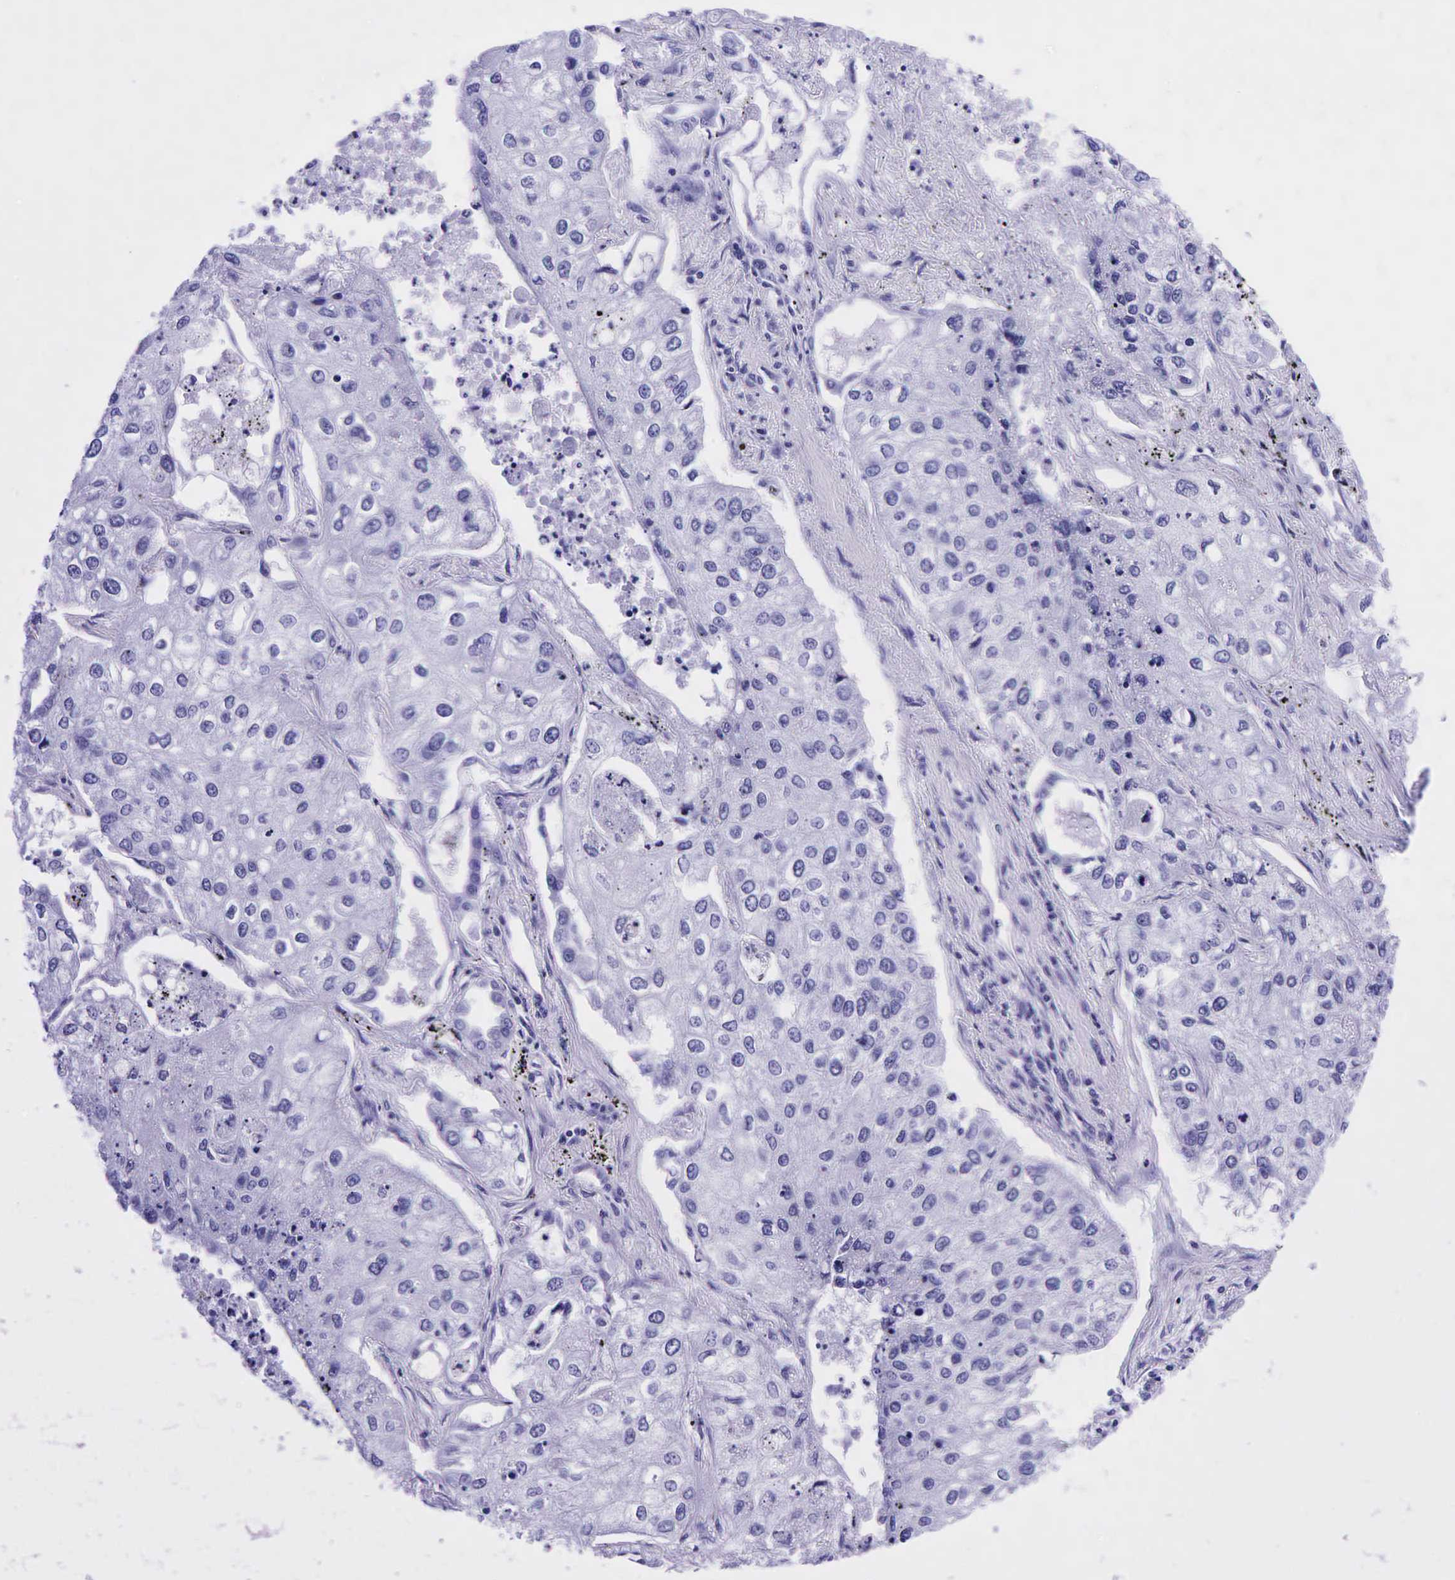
{"staining": {"intensity": "negative", "quantity": "none", "location": "none"}, "tissue": "lung cancer", "cell_type": "Tumor cells", "image_type": "cancer", "snomed": [{"axis": "morphology", "description": "Squamous cell carcinoma, NOS"}, {"axis": "topography", "description": "Lung"}], "caption": "Human lung cancer stained for a protein using IHC displays no staining in tumor cells.", "gene": "GAST", "patient": {"sex": "male", "age": 75}}